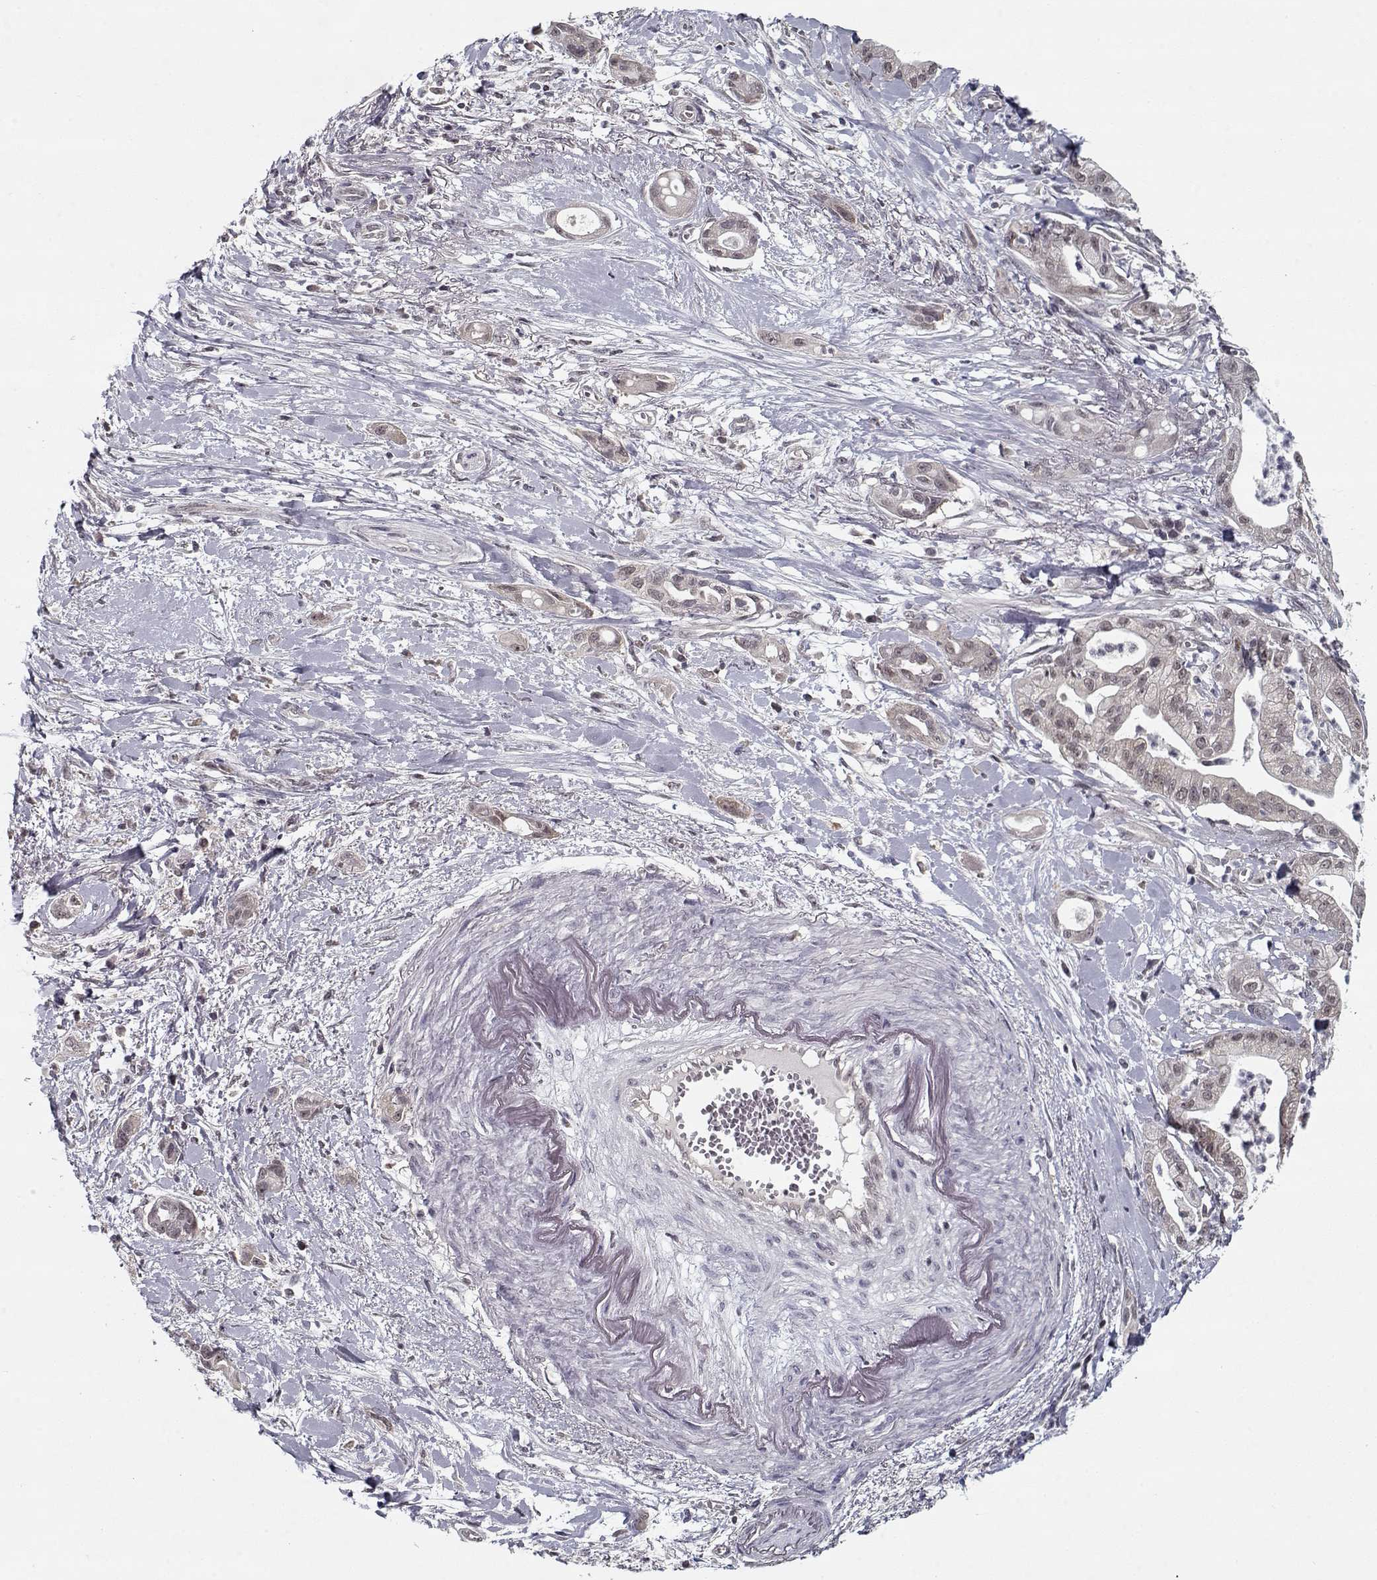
{"staining": {"intensity": "negative", "quantity": "none", "location": "none"}, "tissue": "pancreatic cancer", "cell_type": "Tumor cells", "image_type": "cancer", "snomed": [{"axis": "morphology", "description": "Normal tissue, NOS"}, {"axis": "morphology", "description": "Adenocarcinoma, NOS"}, {"axis": "topography", "description": "Lymph node"}, {"axis": "topography", "description": "Pancreas"}], "caption": "The immunohistochemistry (IHC) micrograph has no significant positivity in tumor cells of pancreatic cancer (adenocarcinoma) tissue.", "gene": "TESPA1", "patient": {"sex": "female", "age": 58}}